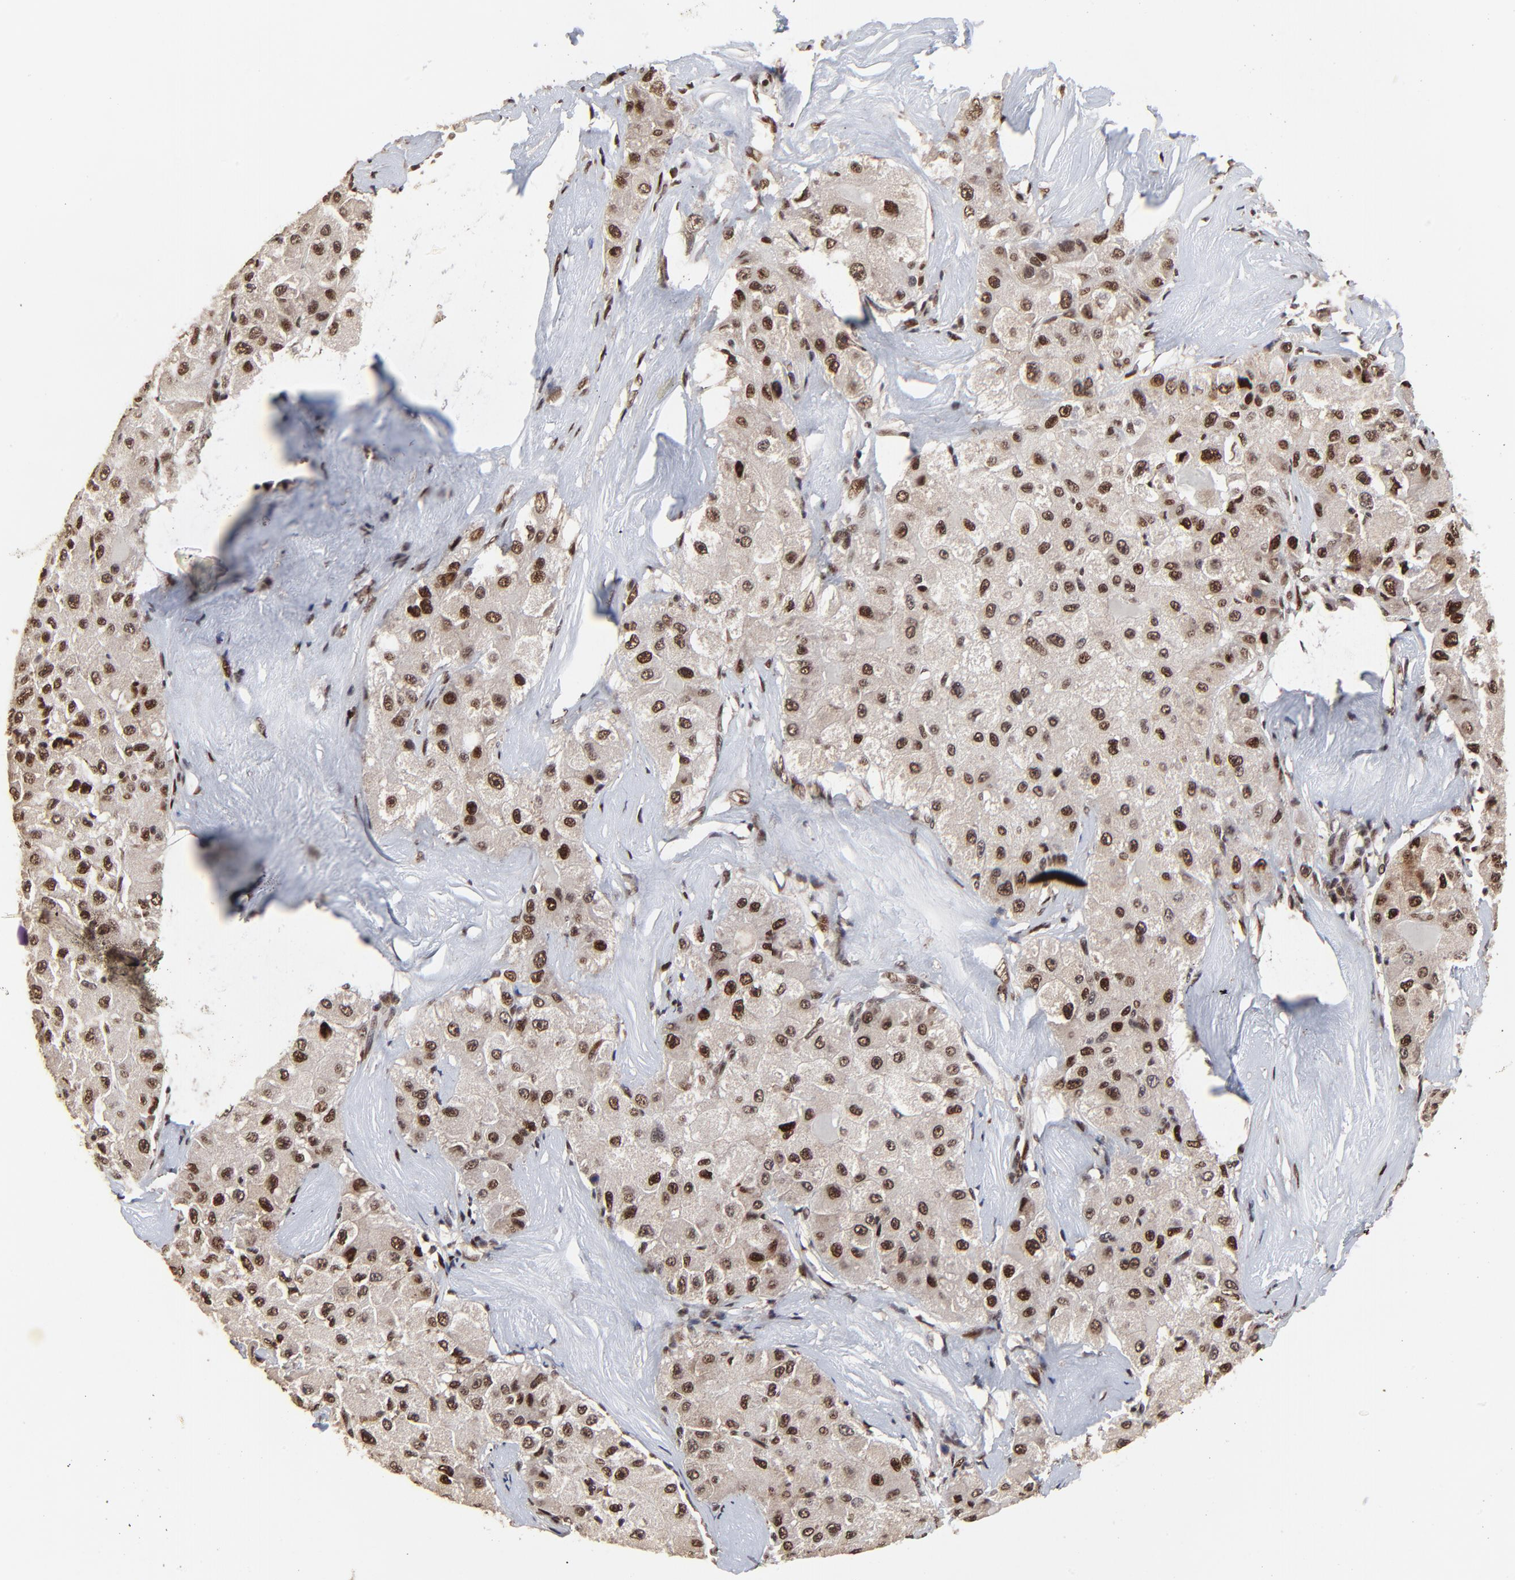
{"staining": {"intensity": "strong", "quantity": ">75%", "location": "nuclear"}, "tissue": "liver cancer", "cell_type": "Tumor cells", "image_type": "cancer", "snomed": [{"axis": "morphology", "description": "Carcinoma, Hepatocellular, NOS"}, {"axis": "topography", "description": "Liver"}], "caption": "Liver cancer stained with a brown dye exhibits strong nuclear positive positivity in about >75% of tumor cells.", "gene": "RBM22", "patient": {"sex": "male", "age": 80}}